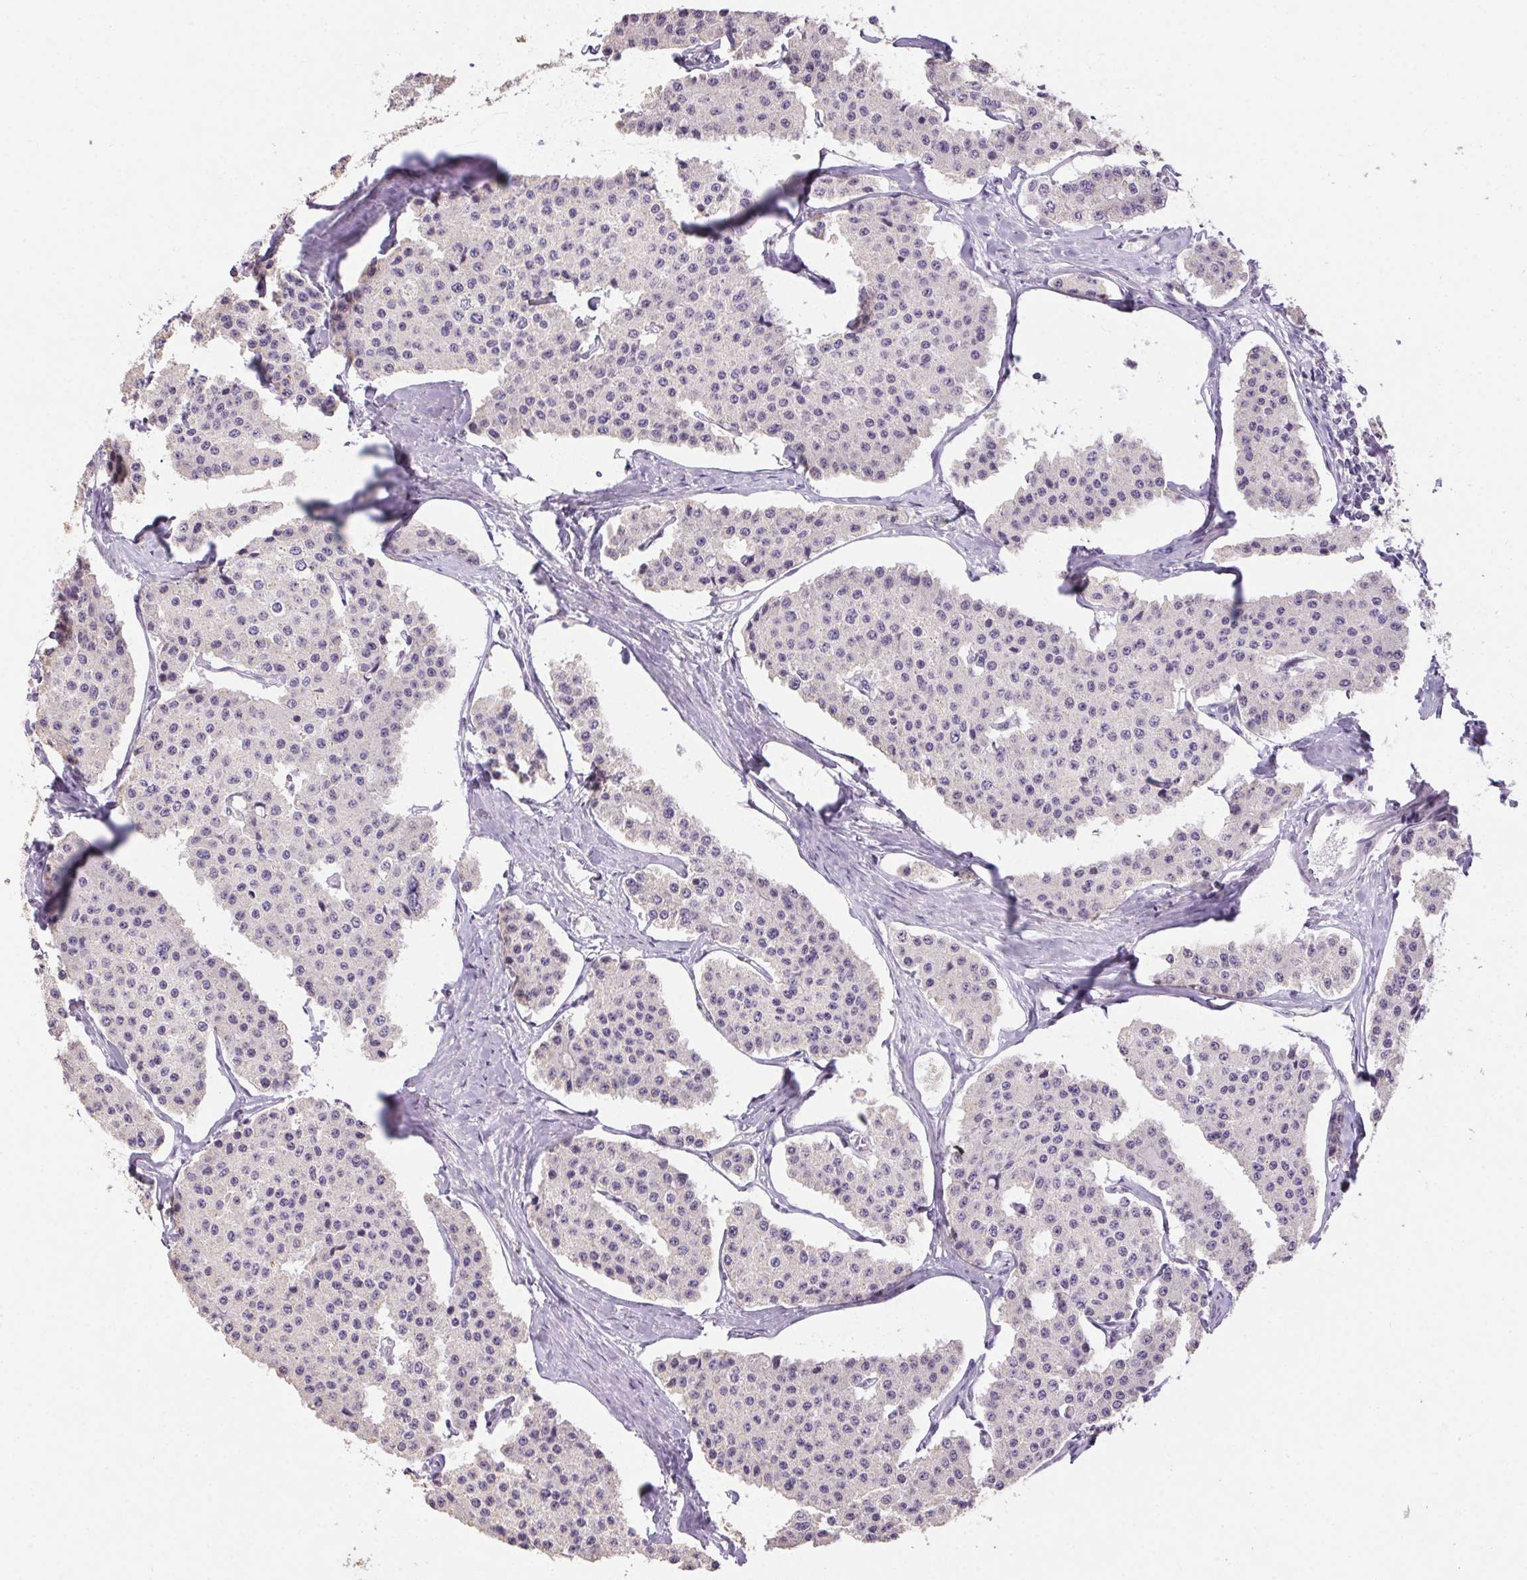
{"staining": {"intensity": "negative", "quantity": "none", "location": "none"}, "tissue": "carcinoid", "cell_type": "Tumor cells", "image_type": "cancer", "snomed": [{"axis": "morphology", "description": "Carcinoid, malignant, NOS"}, {"axis": "topography", "description": "Small intestine"}], "caption": "Protein analysis of malignant carcinoid displays no significant expression in tumor cells.", "gene": "SPACA9", "patient": {"sex": "female", "age": 65}}